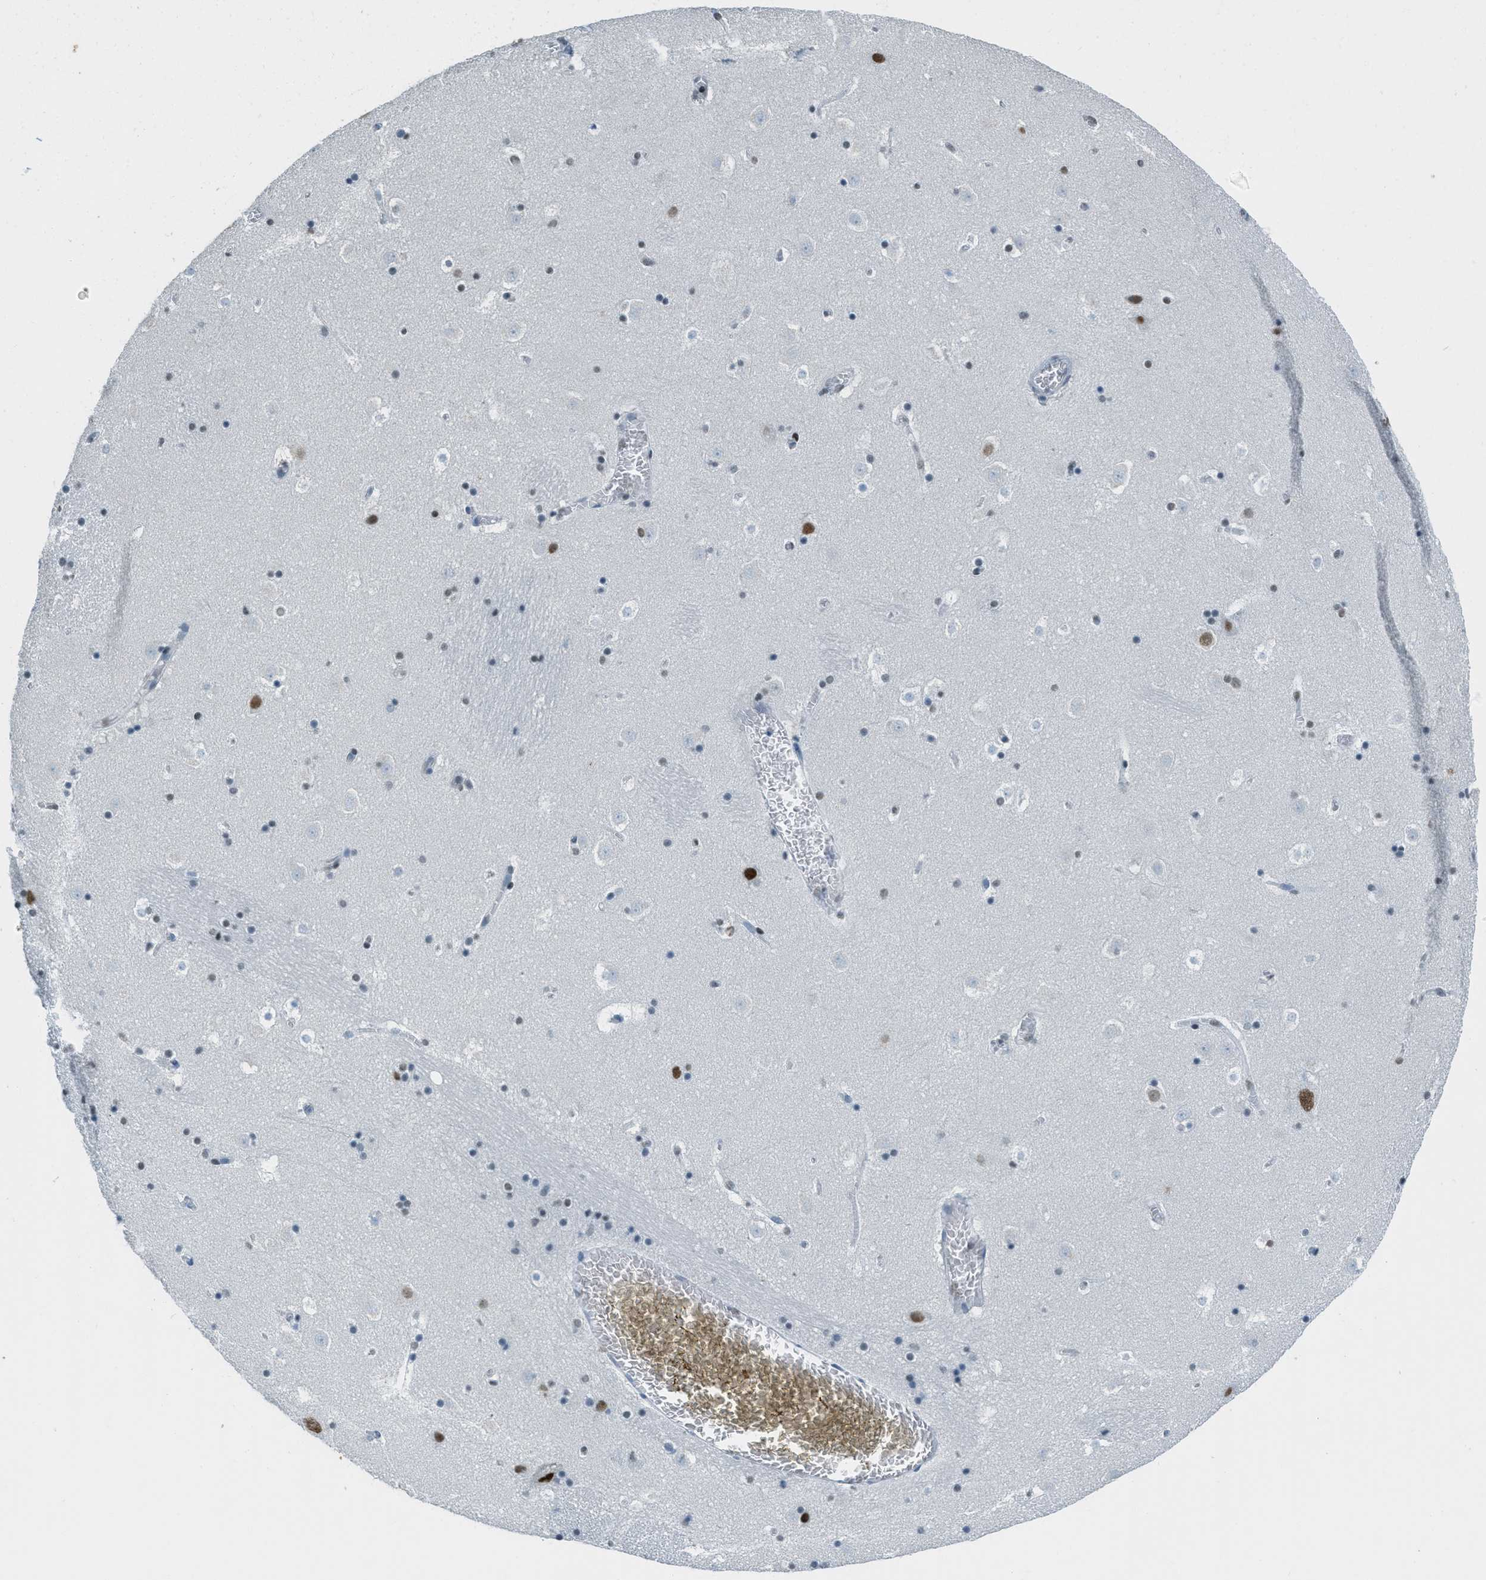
{"staining": {"intensity": "moderate", "quantity": "25%-75%", "location": "nuclear"}, "tissue": "caudate", "cell_type": "Glial cells", "image_type": "normal", "snomed": [{"axis": "morphology", "description": "Normal tissue, NOS"}, {"axis": "topography", "description": "Lateral ventricle wall"}], "caption": "Brown immunohistochemical staining in unremarkable caudate exhibits moderate nuclear staining in about 25%-75% of glial cells.", "gene": "TTC13", "patient": {"sex": "male", "age": 45}}